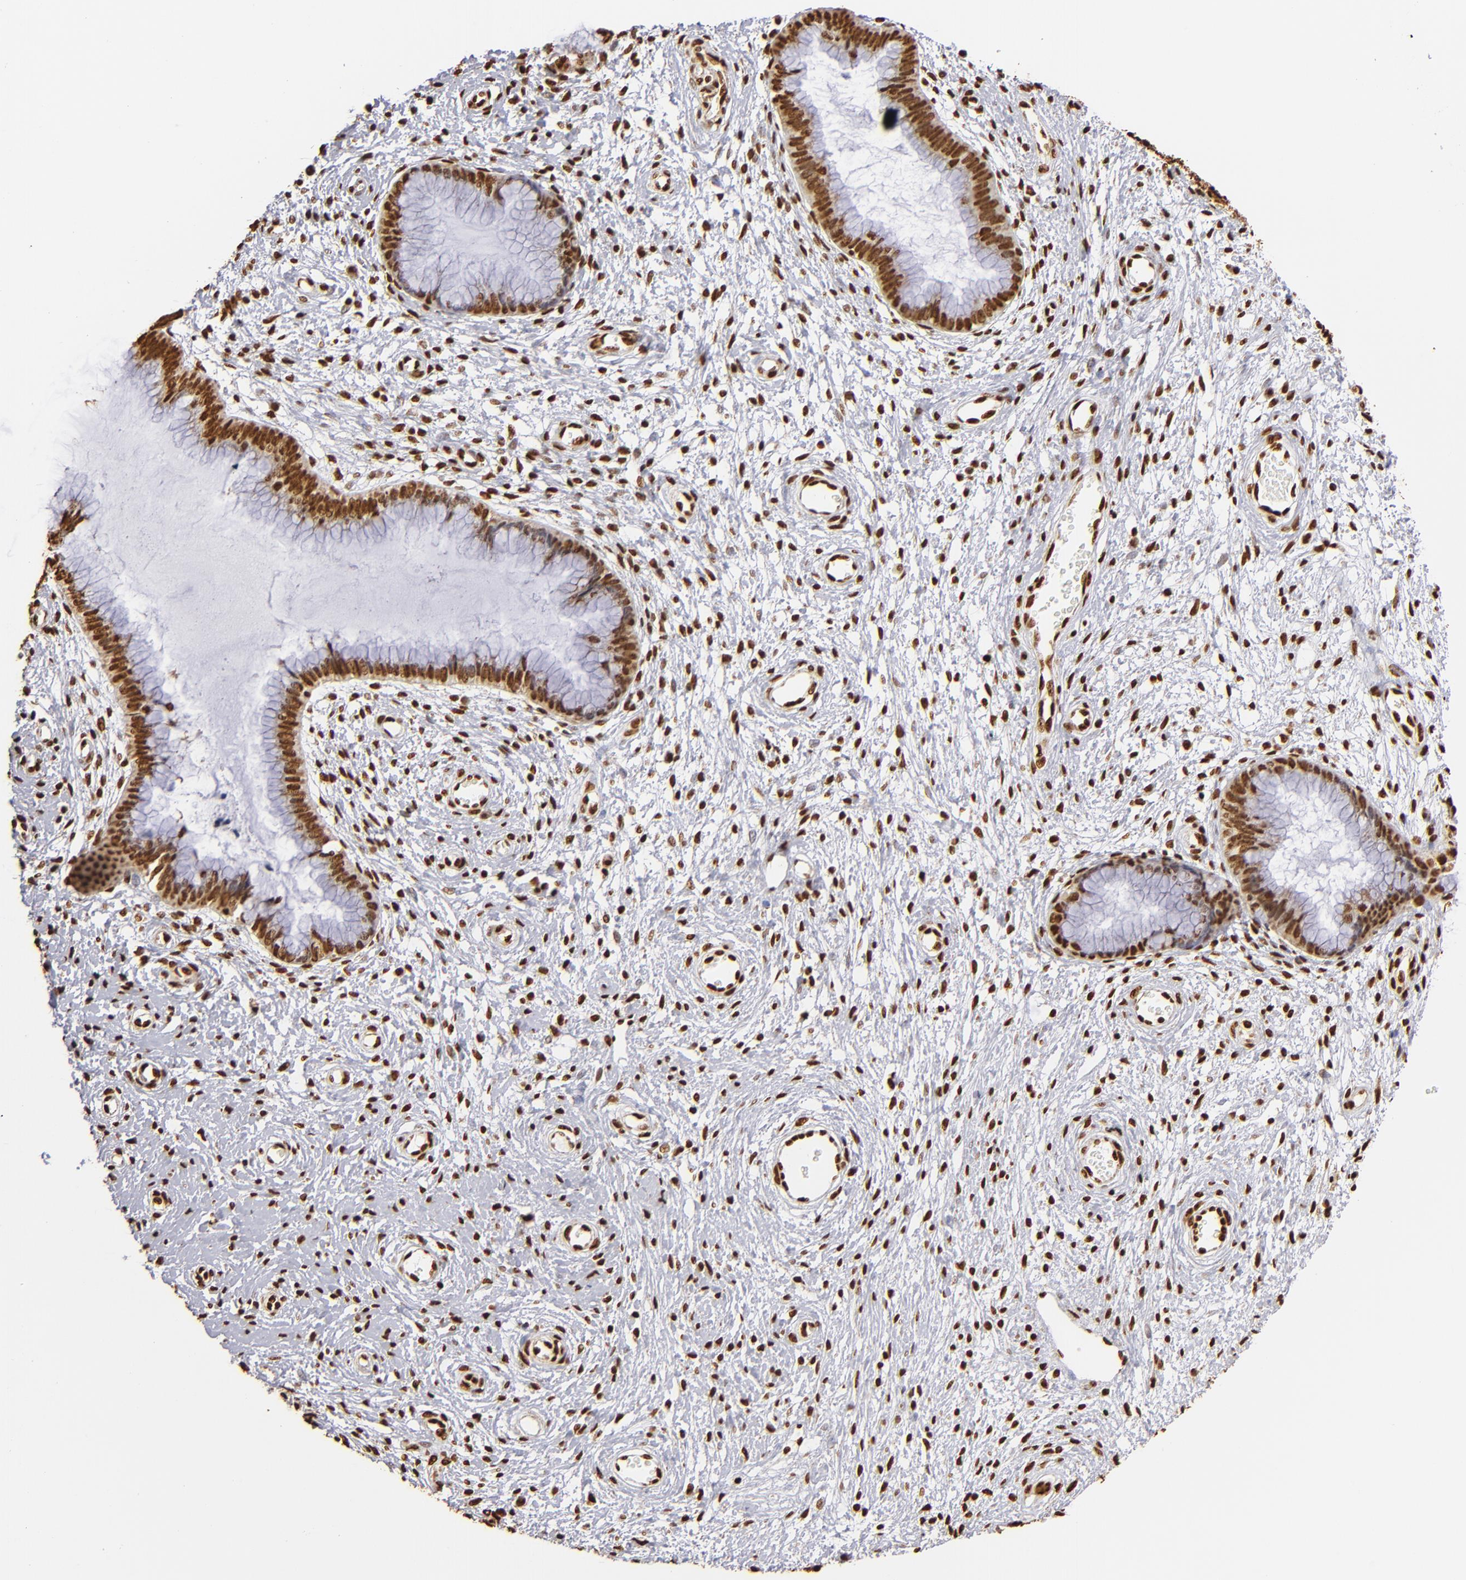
{"staining": {"intensity": "strong", "quantity": ">75%", "location": "nuclear"}, "tissue": "cervix", "cell_type": "Glandular cells", "image_type": "normal", "snomed": [{"axis": "morphology", "description": "Normal tissue, NOS"}, {"axis": "topography", "description": "Cervix"}], "caption": "Glandular cells exhibit strong nuclear positivity in approximately >75% of cells in normal cervix. (Stains: DAB (3,3'-diaminobenzidine) in brown, nuclei in blue, Microscopy: brightfield microscopy at high magnification).", "gene": "ILF3", "patient": {"sex": "female", "age": 55}}